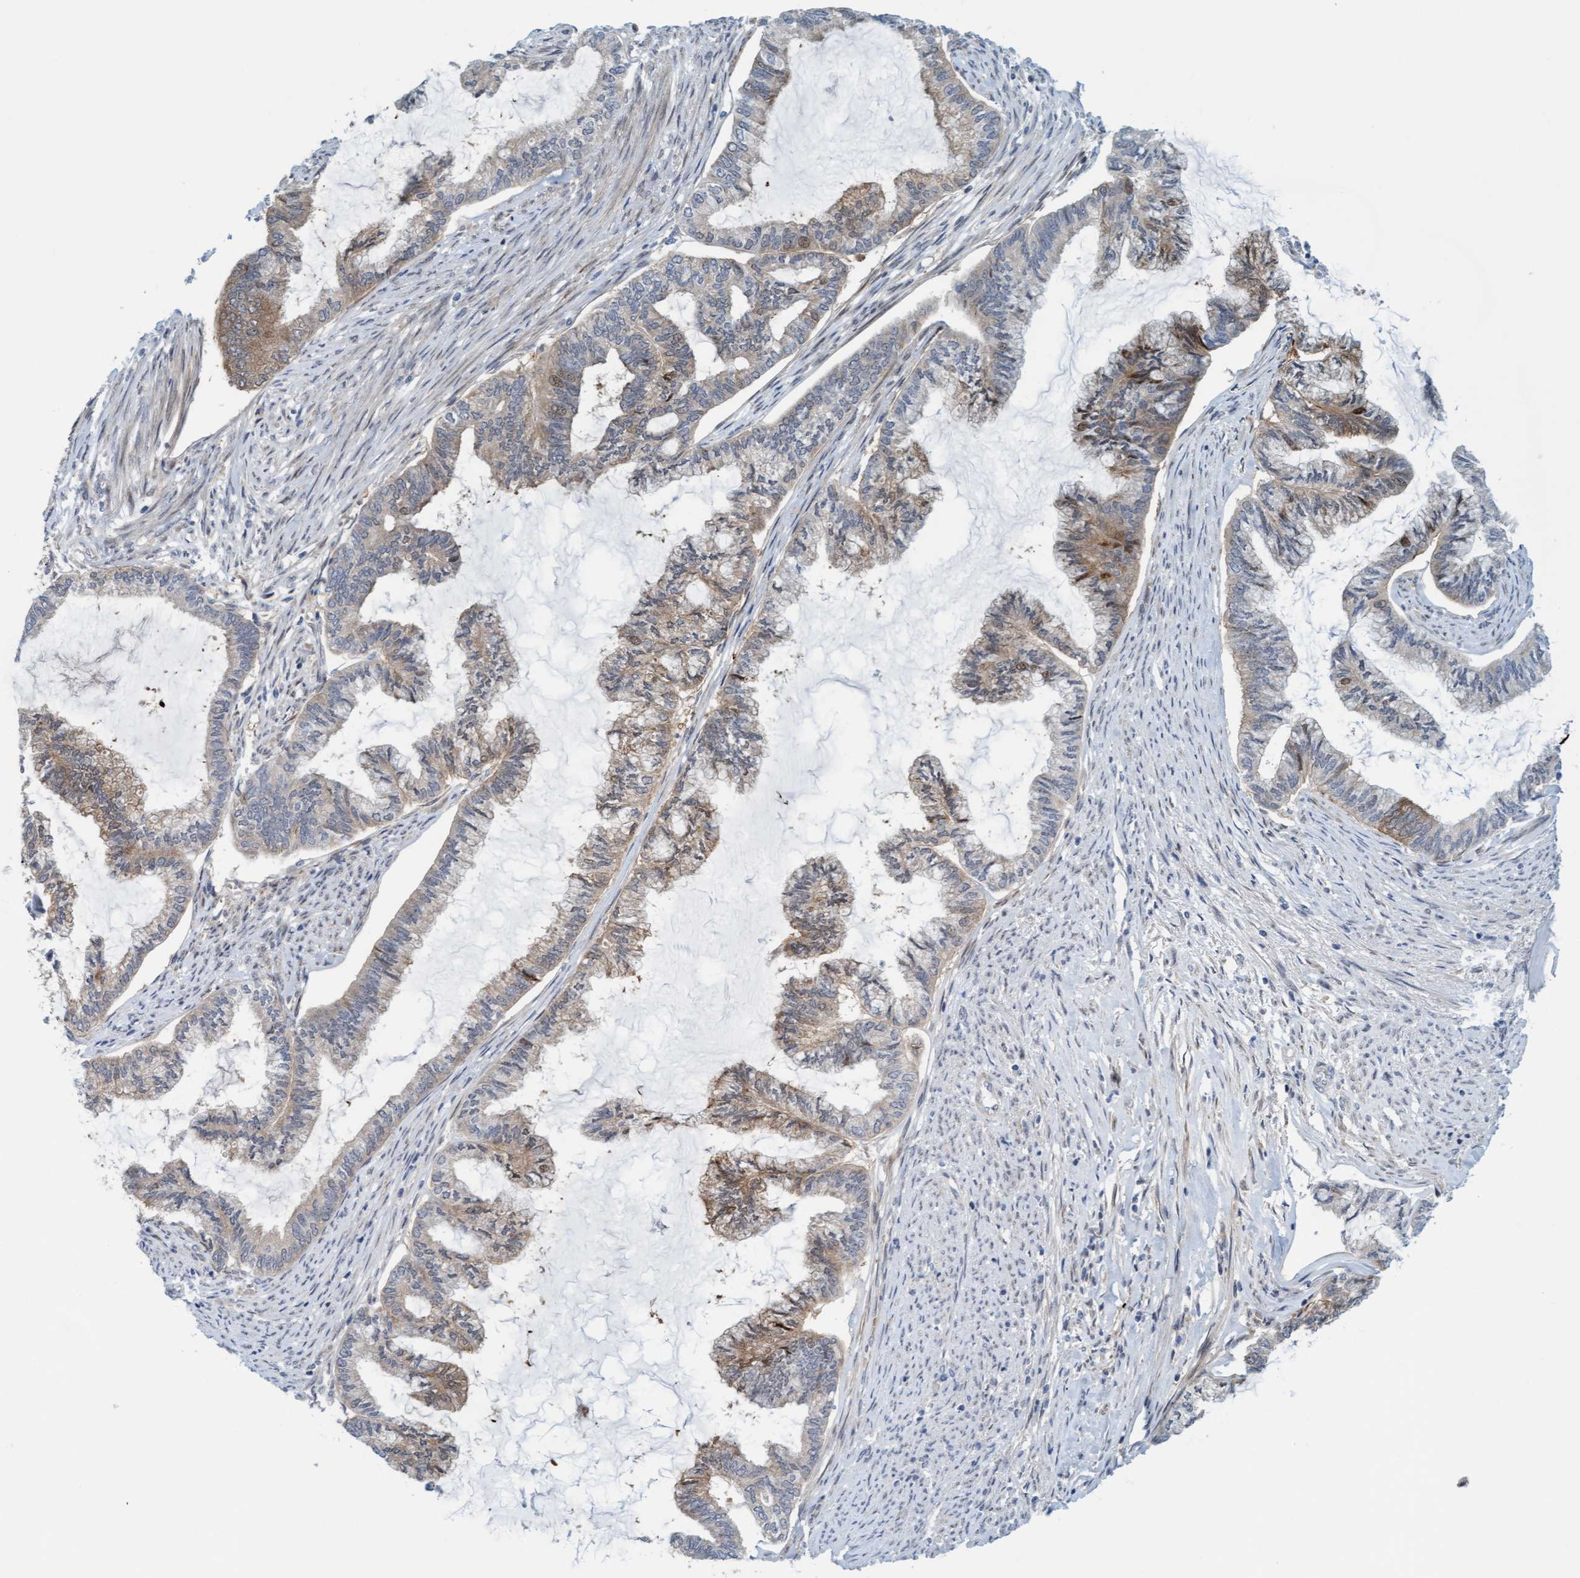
{"staining": {"intensity": "weak", "quantity": "25%-75%", "location": "cytoplasmic/membranous,nuclear"}, "tissue": "endometrial cancer", "cell_type": "Tumor cells", "image_type": "cancer", "snomed": [{"axis": "morphology", "description": "Adenocarcinoma, NOS"}, {"axis": "topography", "description": "Endometrium"}], "caption": "A brown stain highlights weak cytoplasmic/membranous and nuclear positivity of a protein in endometrial adenocarcinoma tumor cells.", "gene": "EIF4EBP1", "patient": {"sex": "female", "age": 86}}